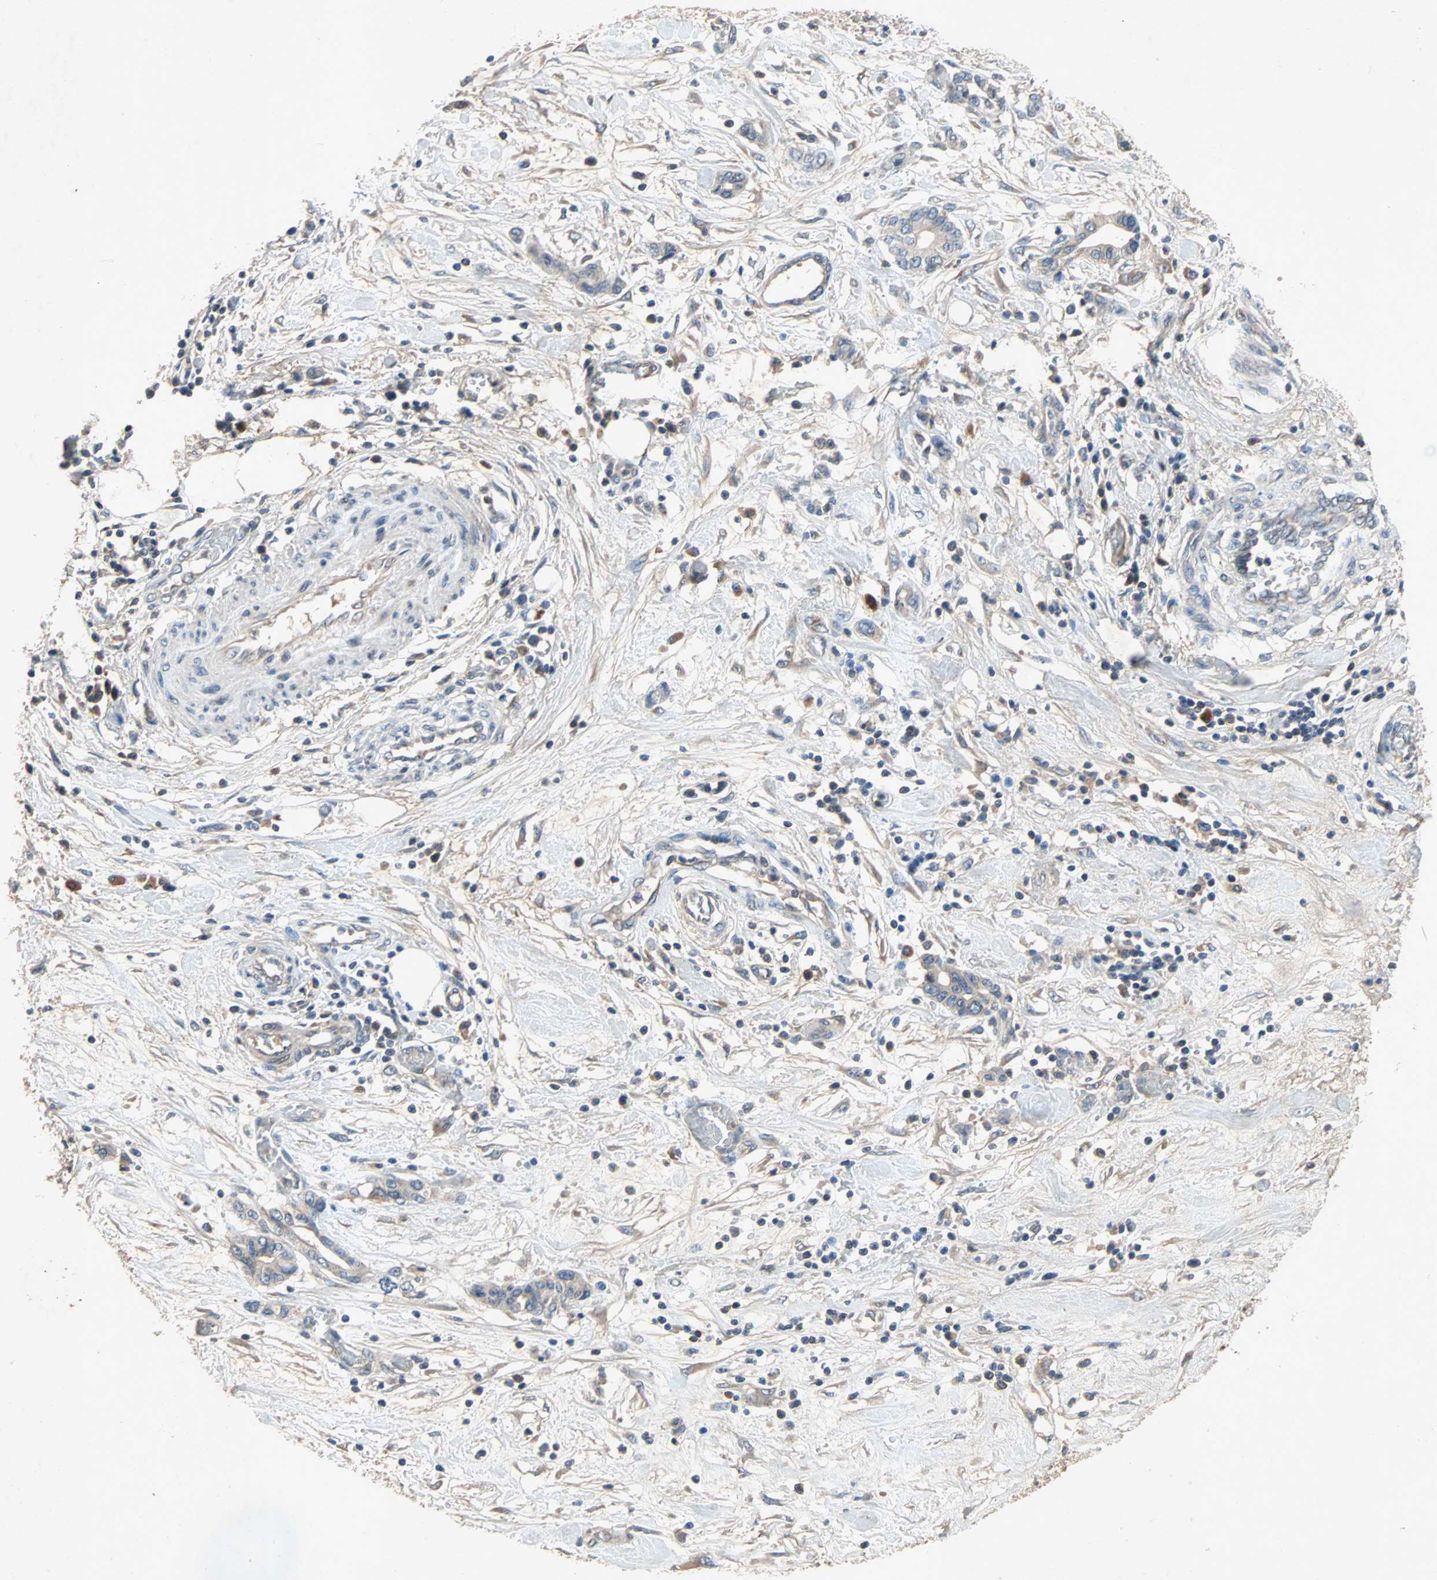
{"staining": {"intensity": "weak", "quantity": ">75%", "location": "cytoplasmic/membranous"}, "tissue": "pancreatic cancer", "cell_type": "Tumor cells", "image_type": "cancer", "snomed": [{"axis": "morphology", "description": "Adenocarcinoma, NOS"}, {"axis": "topography", "description": "Pancreas"}], "caption": "An immunohistochemistry (IHC) image of tumor tissue is shown. Protein staining in brown highlights weak cytoplasmic/membranous positivity in pancreatic adenocarcinoma within tumor cells.", "gene": "XYLT1", "patient": {"sex": "female", "age": 57}}